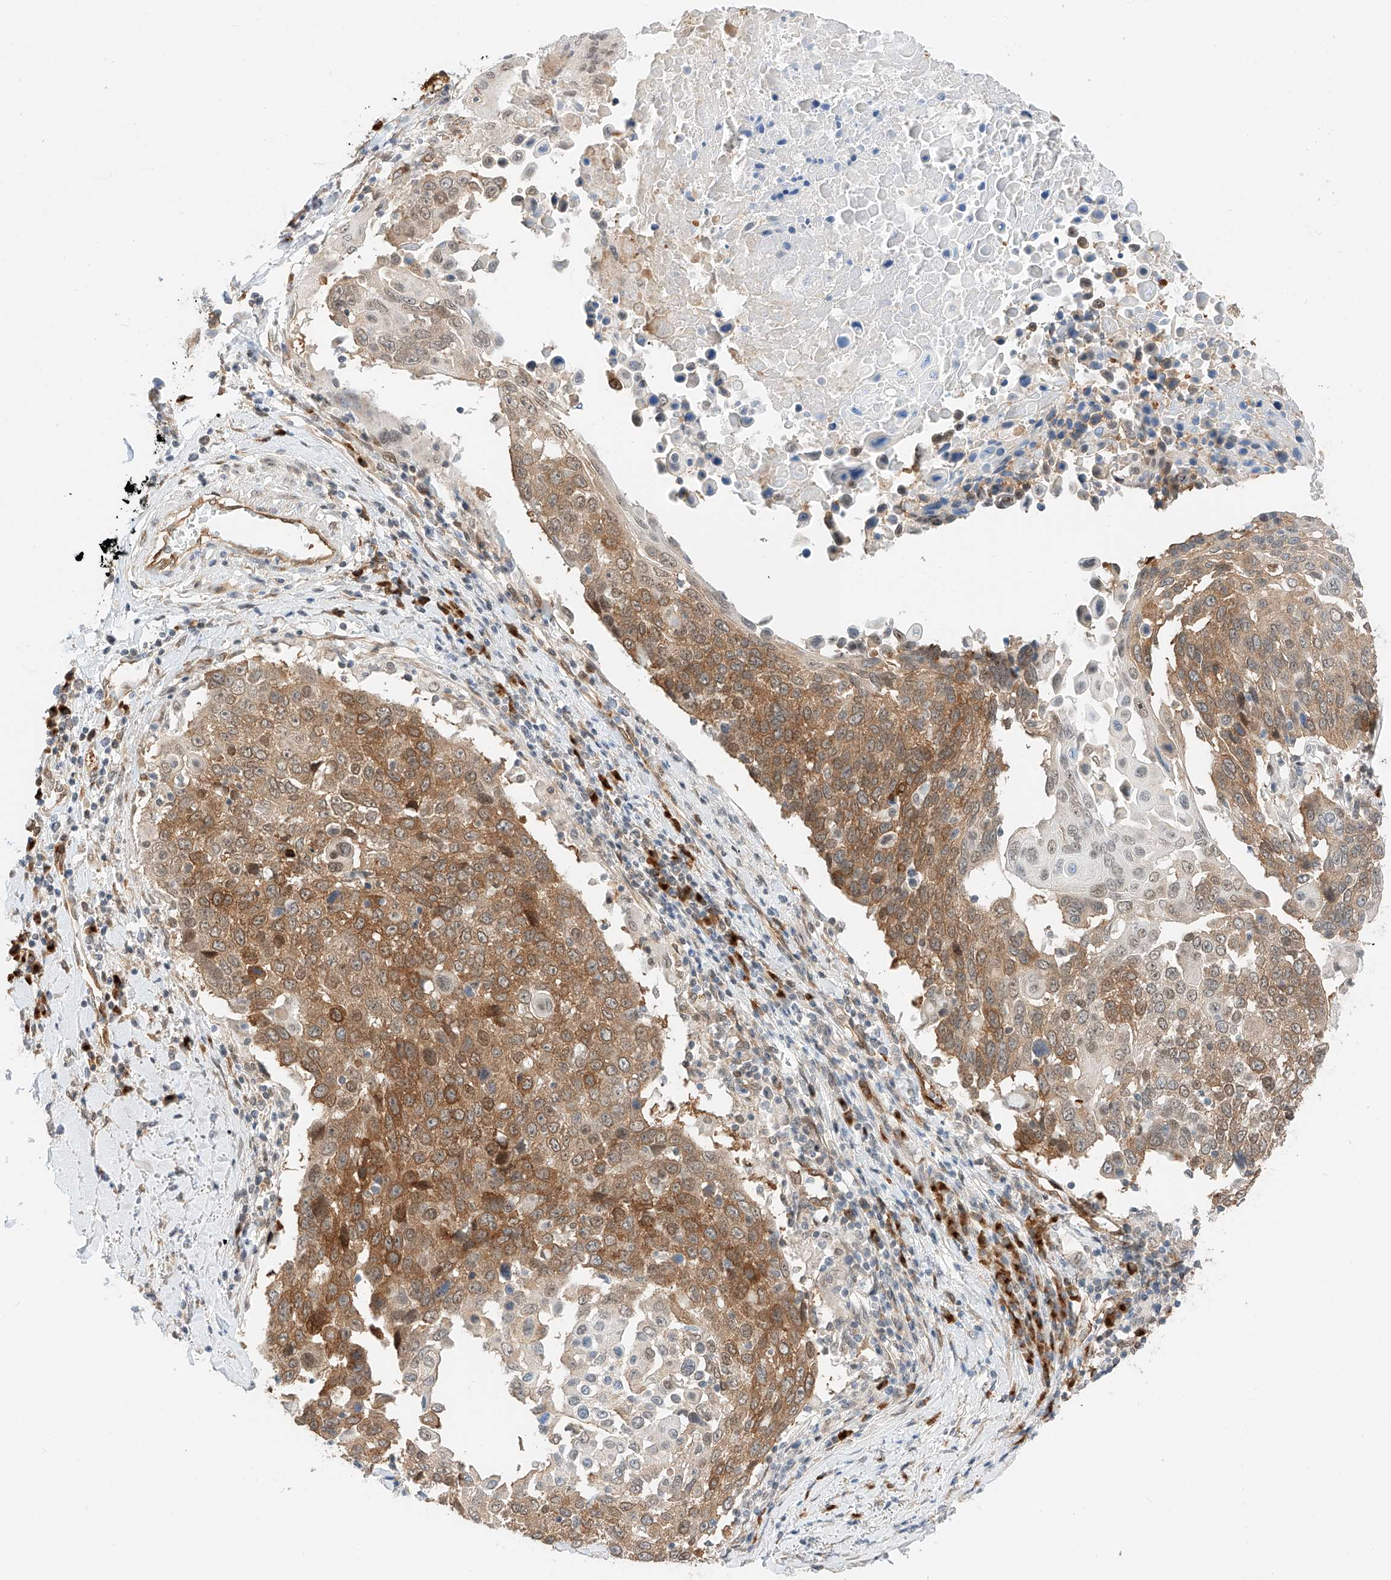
{"staining": {"intensity": "moderate", "quantity": ">75%", "location": "cytoplasmic/membranous"}, "tissue": "lung cancer", "cell_type": "Tumor cells", "image_type": "cancer", "snomed": [{"axis": "morphology", "description": "Squamous cell carcinoma, NOS"}, {"axis": "topography", "description": "Lung"}], "caption": "DAB immunohistochemical staining of lung cancer (squamous cell carcinoma) displays moderate cytoplasmic/membranous protein positivity in about >75% of tumor cells.", "gene": "CARMIL1", "patient": {"sex": "male", "age": 66}}